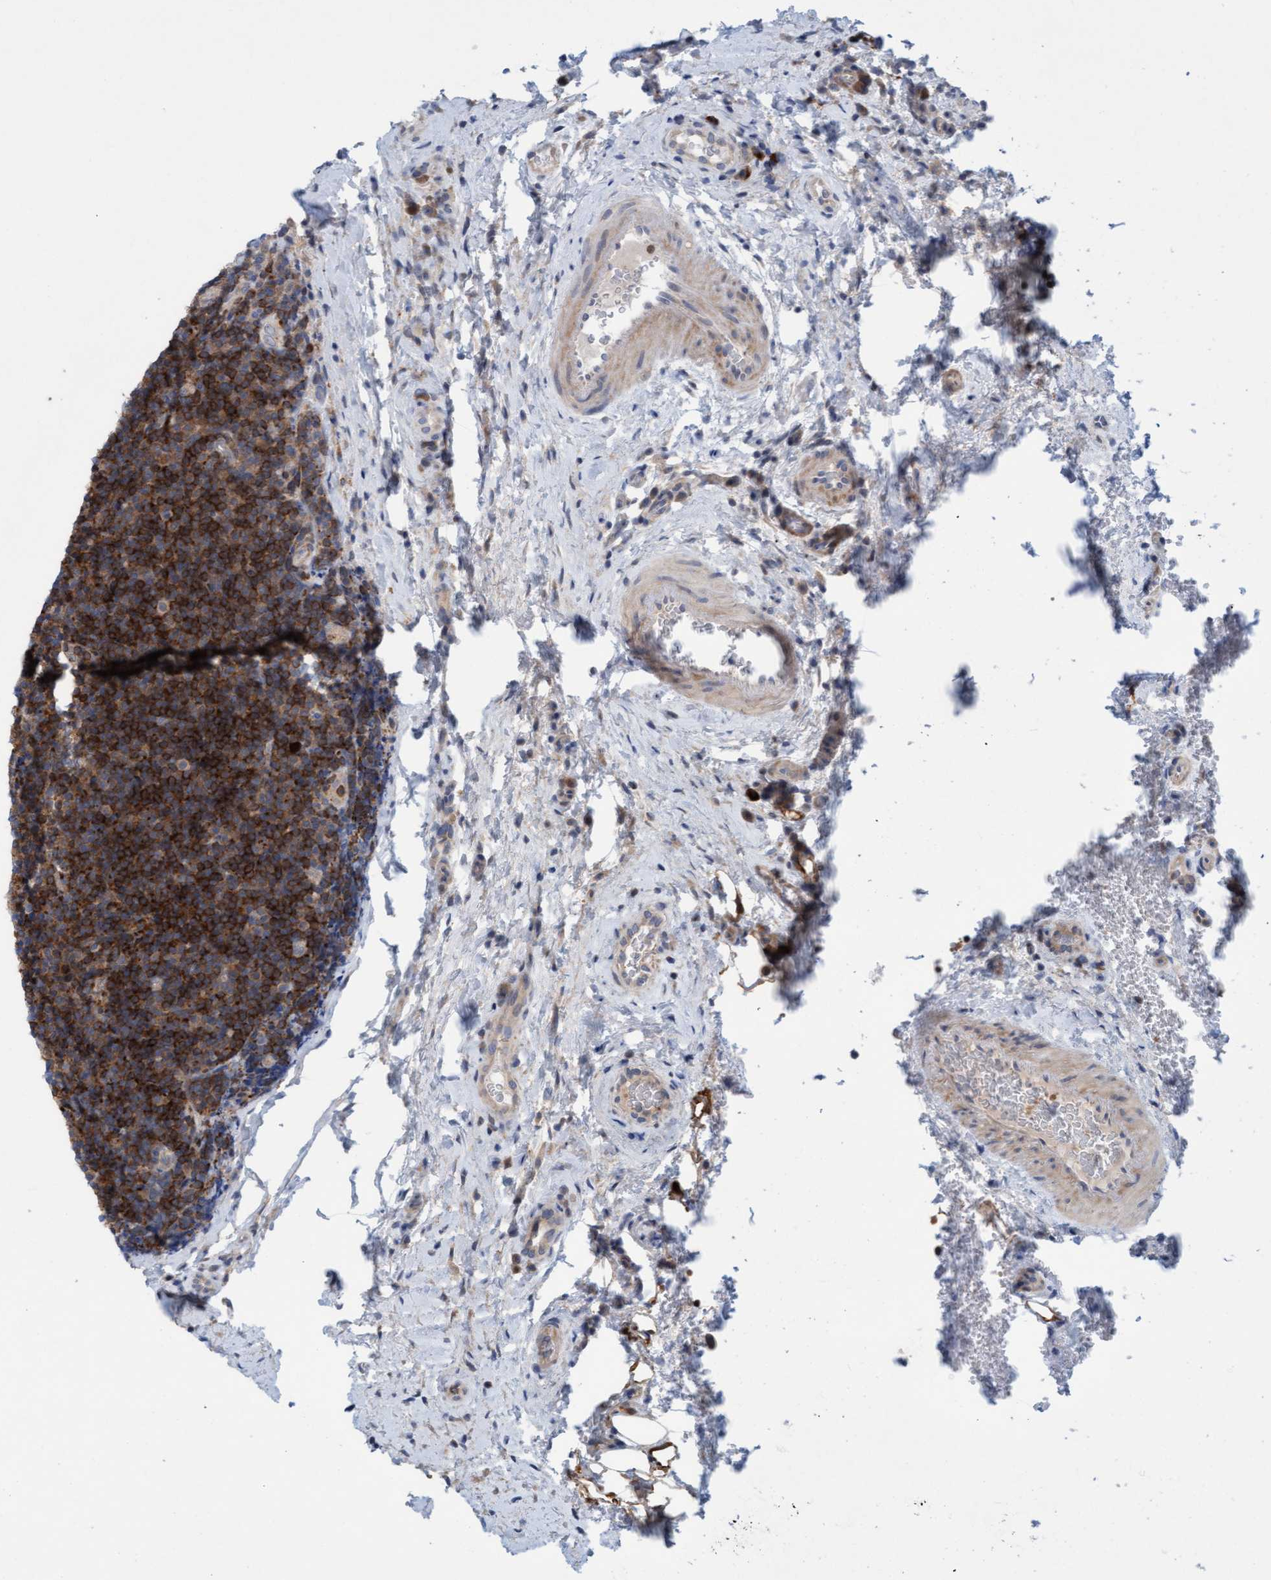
{"staining": {"intensity": "strong", "quantity": ">75%", "location": "cytoplasmic/membranous"}, "tissue": "lymphoma", "cell_type": "Tumor cells", "image_type": "cancer", "snomed": [{"axis": "morphology", "description": "Malignant lymphoma, non-Hodgkin's type, High grade"}, {"axis": "topography", "description": "Tonsil"}], "caption": "Human lymphoma stained with a protein marker displays strong staining in tumor cells.", "gene": "KLHL25", "patient": {"sex": "female", "age": 36}}